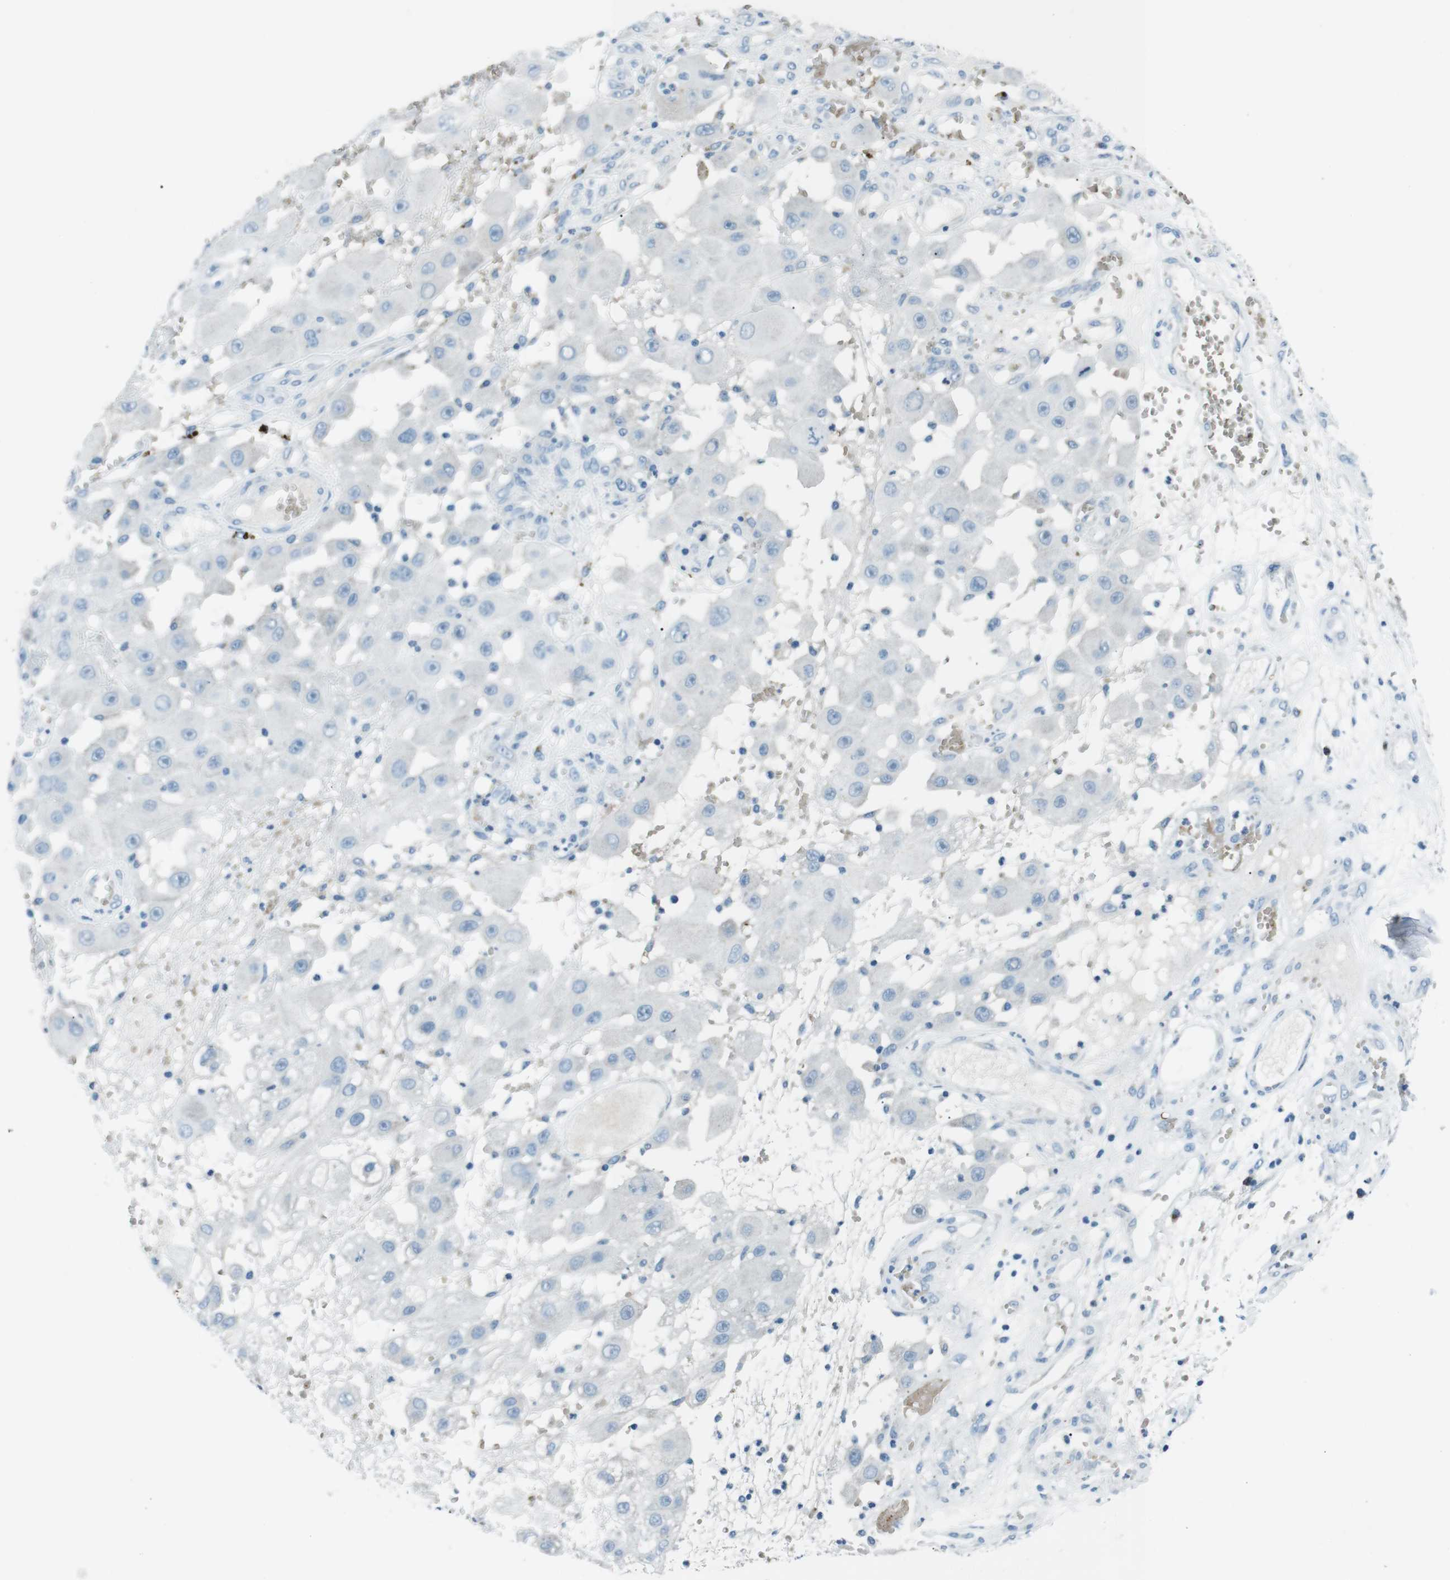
{"staining": {"intensity": "negative", "quantity": "none", "location": "none"}, "tissue": "melanoma", "cell_type": "Tumor cells", "image_type": "cancer", "snomed": [{"axis": "morphology", "description": "Malignant melanoma, NOS"}, {"axis": "topography", "description": "Skin"}], "caption": "Micrograph shows no protein staining in tumor cells of melanoma tissue.", "gene": "ST6GAL1", "patient": {"sex": "female", "age": 81}}